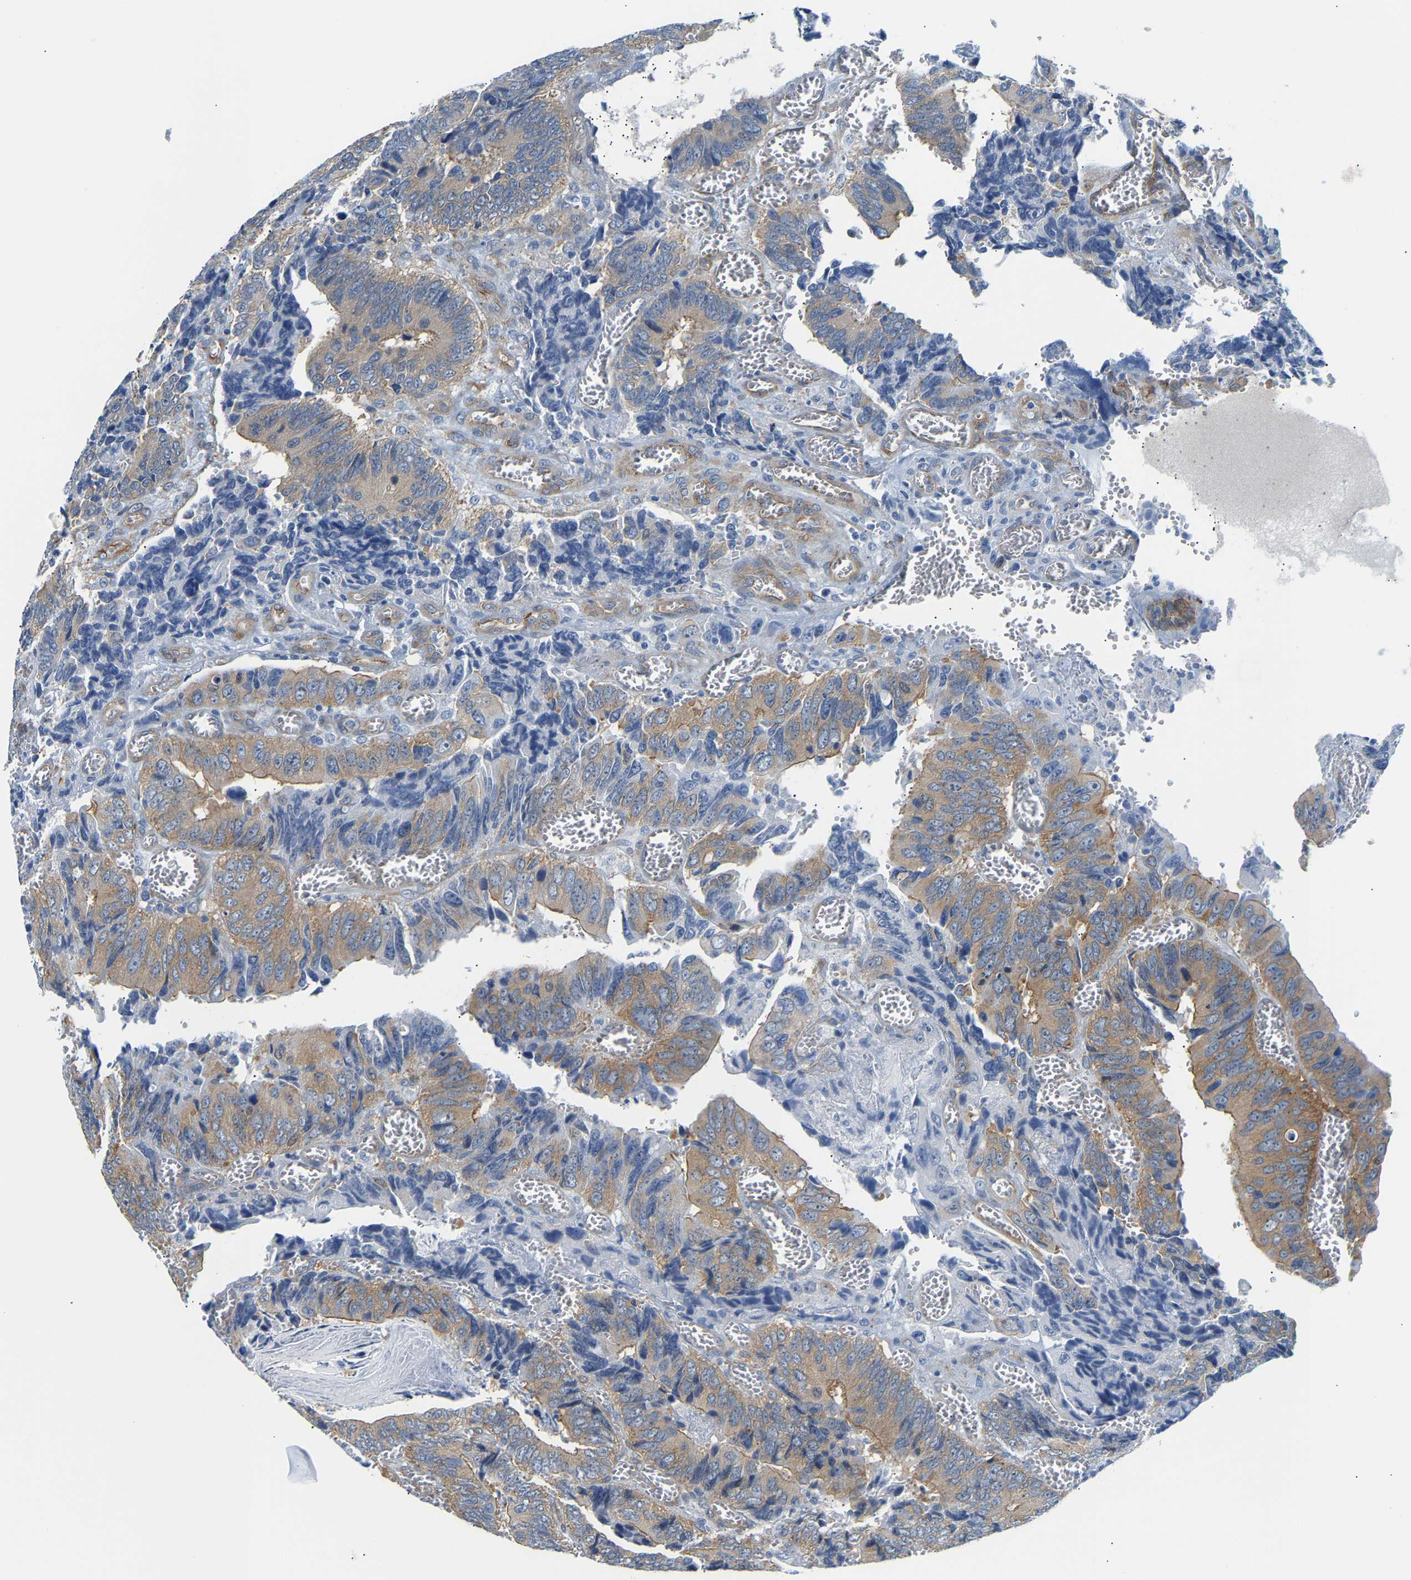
{"staining": {"intensity": "moderate", "quantity": "<25%", "location": "cytoplasmic/membranous"}, "tissue": "colorectal cancer", "cell_type": "Tumor cells", "image_type": "cancer", "snomed": [{"axis": "morphology", "description": "Adenocarcinoma, NOS"}, {"axis": "topography", "description": "Colon"}], "caption": "A low amount of moderate cytoplasmic/membranous expression is present in about <25% of tumor cells in adenocarcinoma (colorectal) tissue.", "gene": "PAWR", "patient": {"sex": "male", "age": 72}}